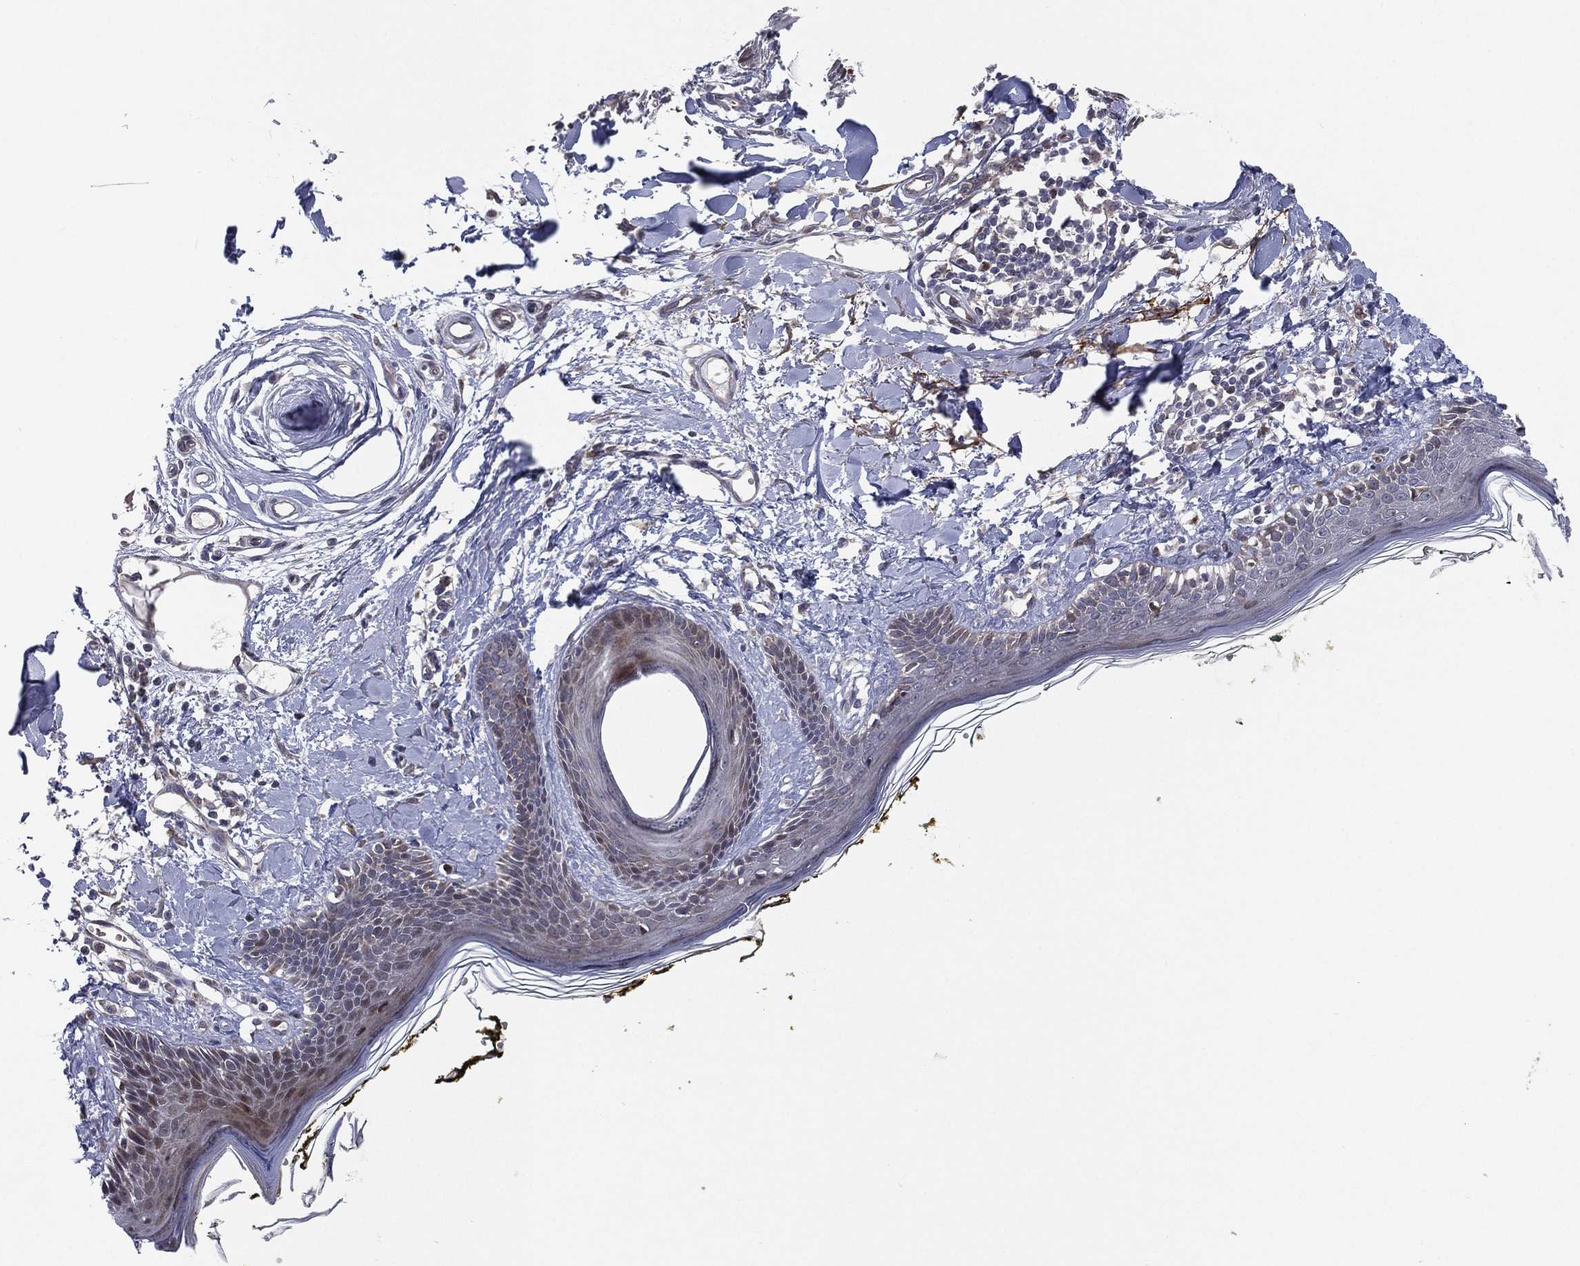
{"staining": {"intensity": "negative", "quantity": "none", "location": "none"}, "tissue": "skin", "cell_type": "Fibroblasts", "image_type": "normal", "snomed": [{"axis": "morphology", "description": "Normal tissue, NOS"}, {"axis": "topography", "description": "Skin"}], "caption": "A high-resolution photomicrograph shows immunohistochemistry (IHC) staining of unremarkable skin, which shows no significant expression in fibroblasts. (DAB immunohistochemistry (IHC) visualized using brightfield microscopy, high magnification).", "gene": "UTP14A", "patient": {"sex": "male", "age": 76}}